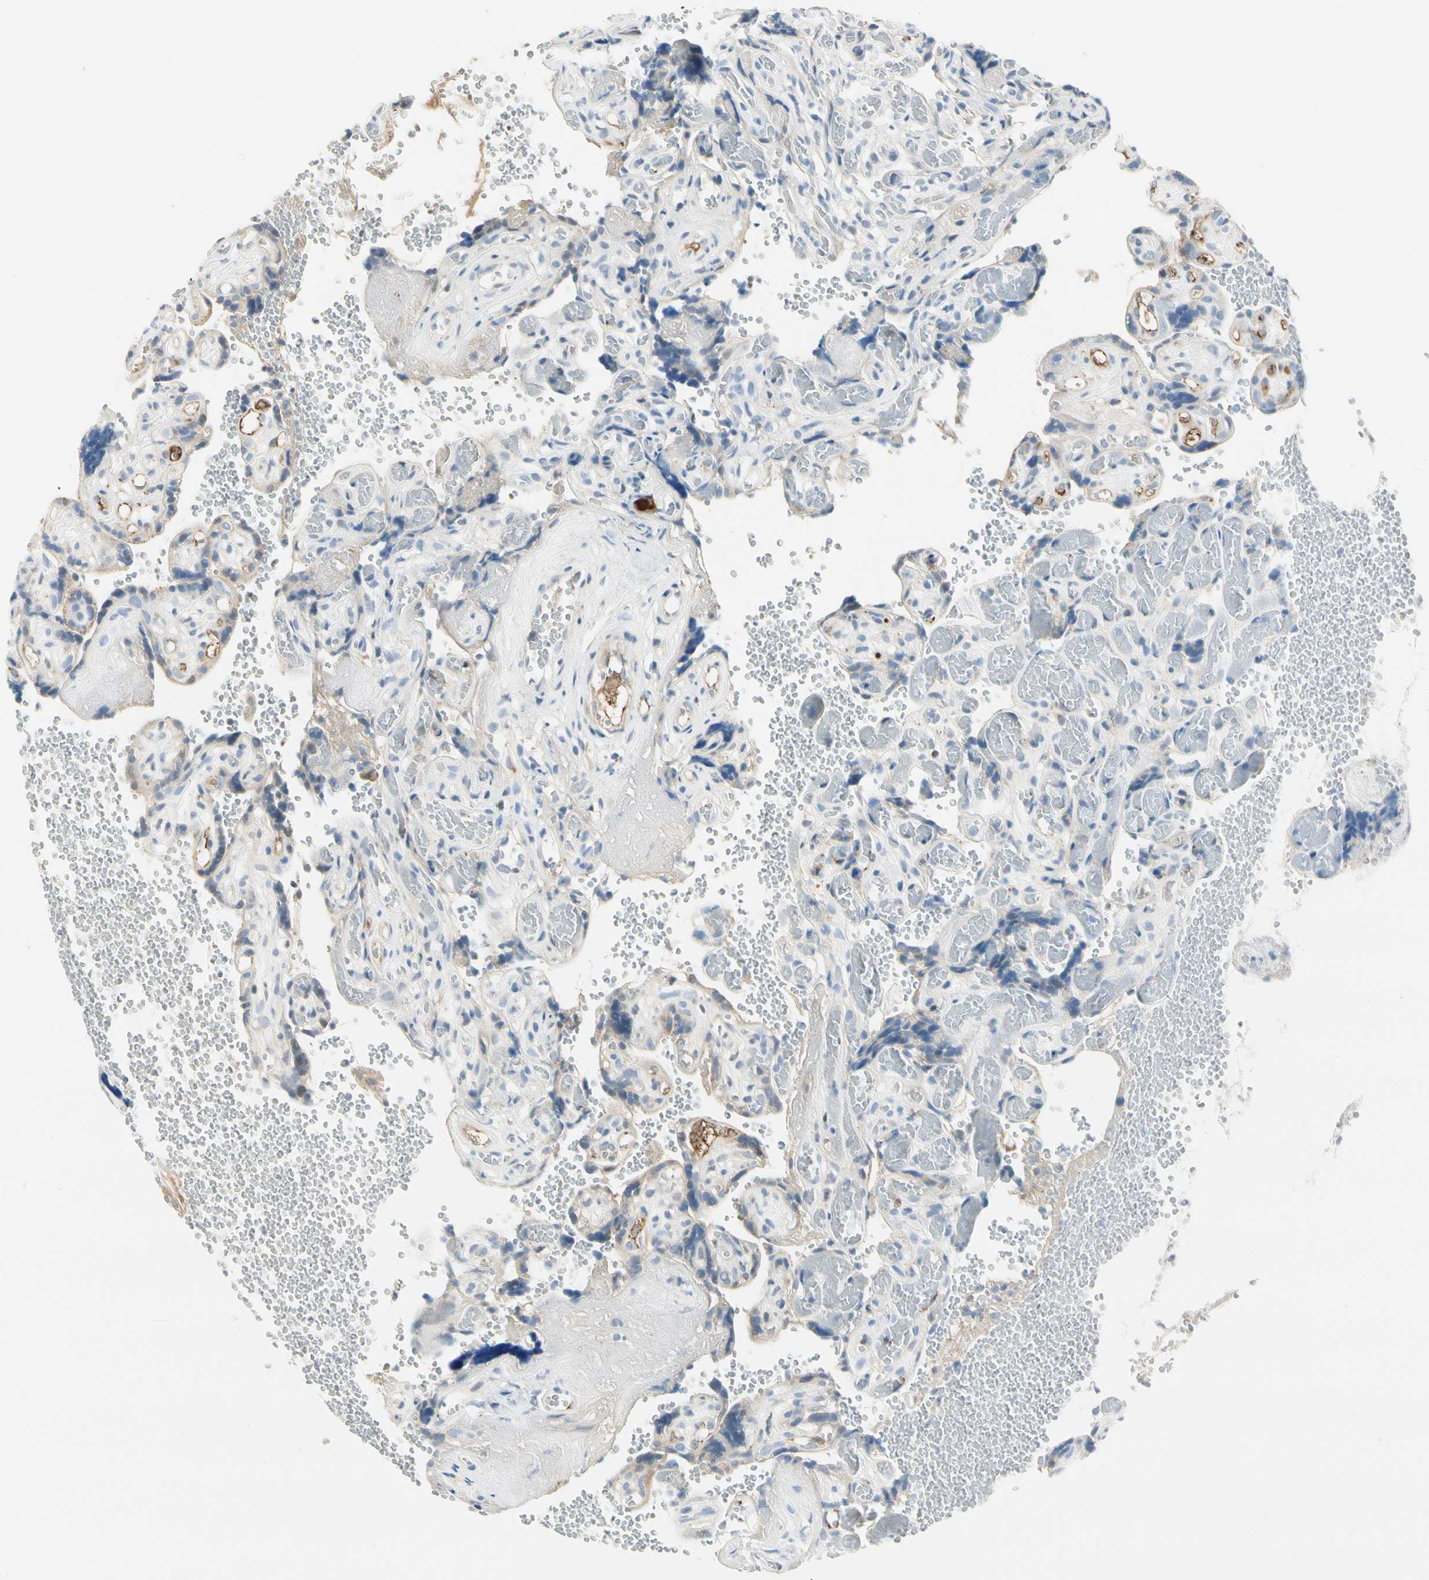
{"staining": {"intensity": "moderate", "quantity": "<25%", "location": "cytoplasmic/membranous"}, "tissue": "placenta", "cell_type": "Decidual cells", "image_type": "normal", "snomed": [{"axis": "morphology", "description": "Normal tissue, NOS"}, {"axis": "topography", "description": "Placenta"}], "caption": "A low amount of moderate cytoplasmic/membranous staining is present in approximately <25% of decidual cells in unremarkable placenta. The staining was performed using DAB (3,3'-diaminobenzidine) to visualize the protein expression in brown, while the nuclei were stained in blue with hematoxylin (Magnification: 20x).", "gene": "LAMB3", "patient": {"sex": "female", "age": 30}}